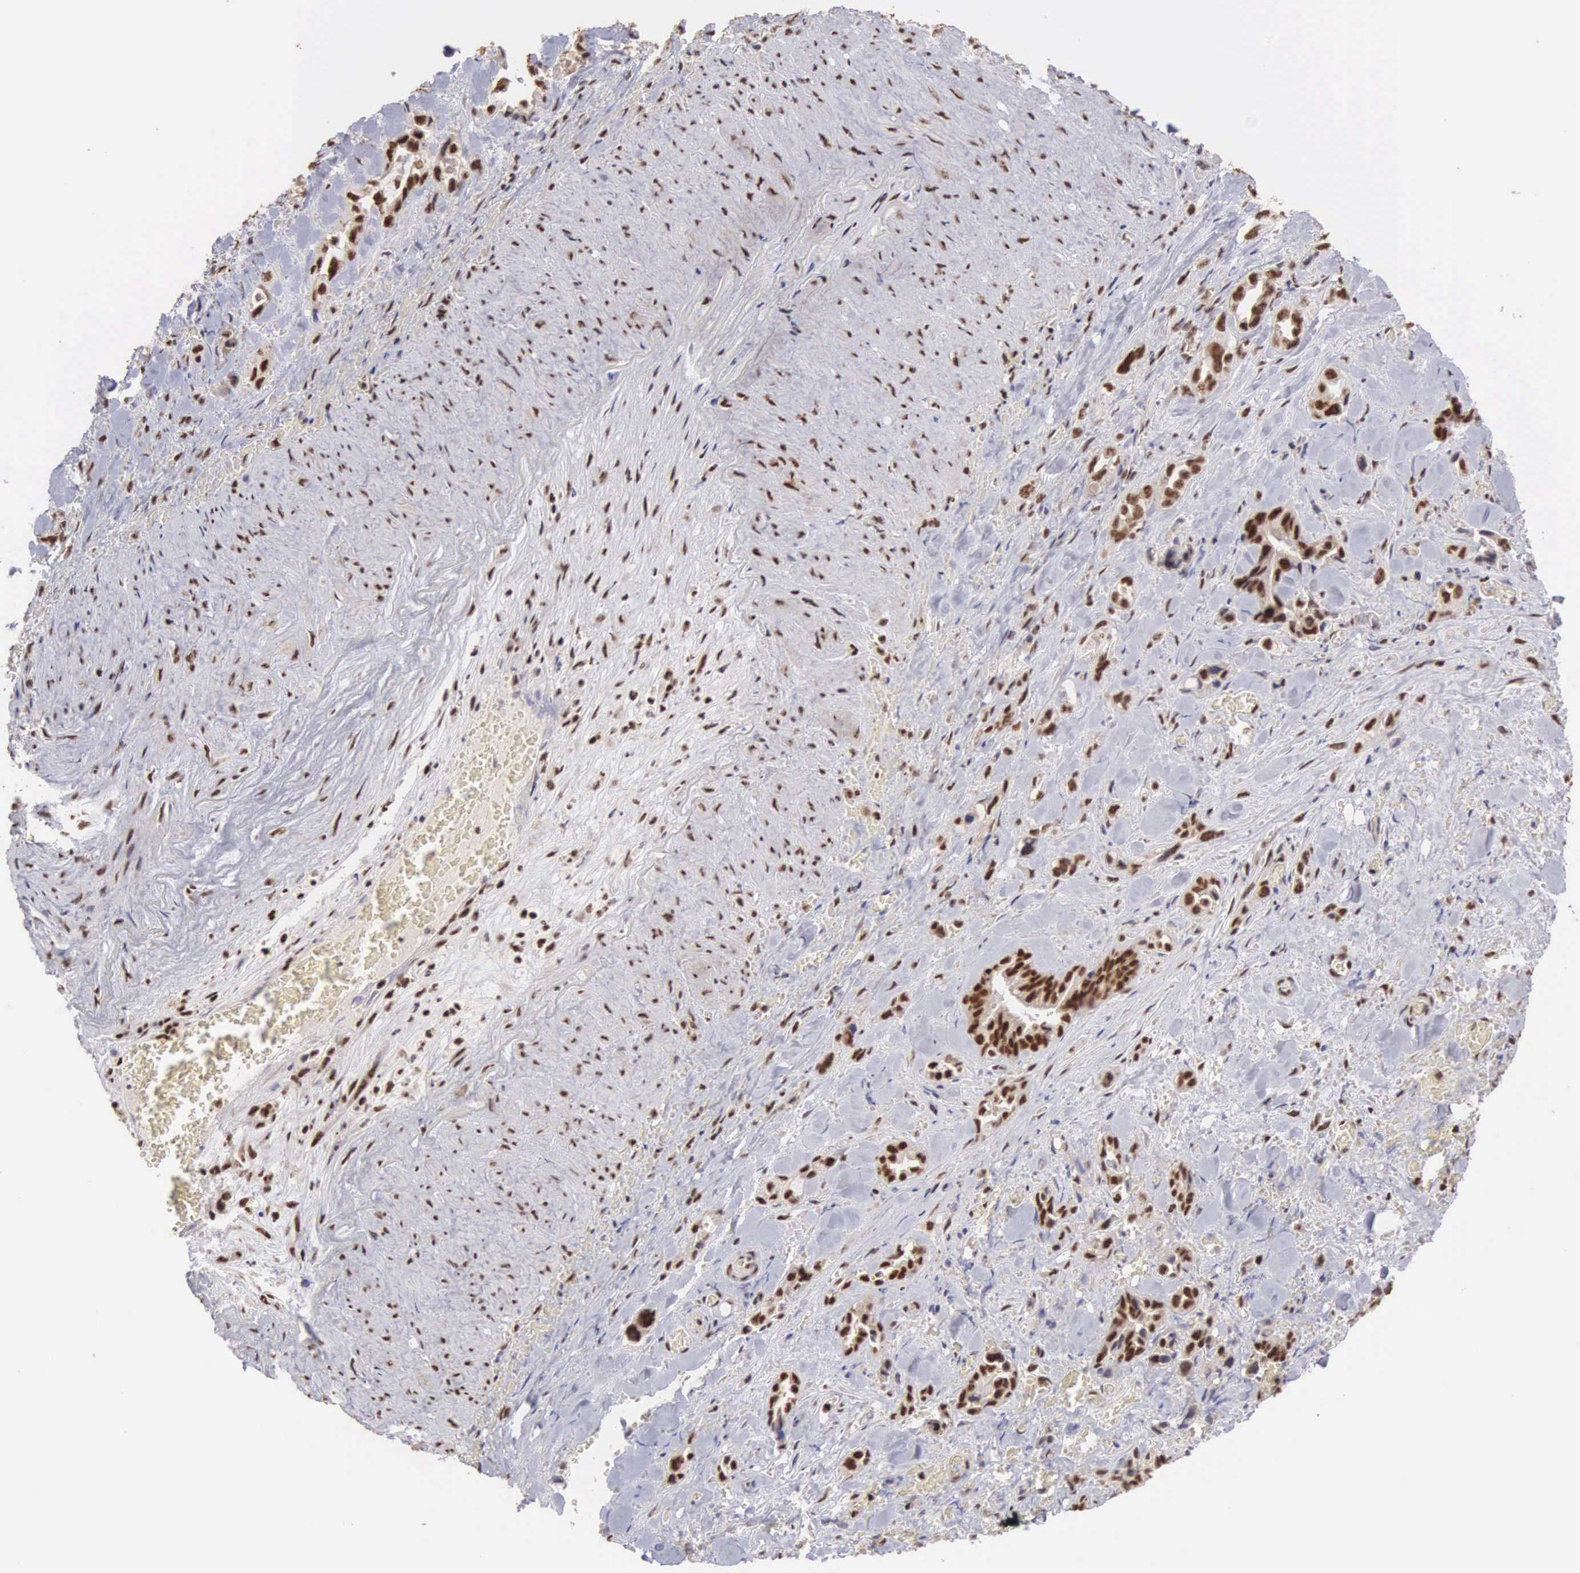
{"staining": {"intensity": "strong", "quantity": ">75%", "location": "nuclear"}, "tissue": "pancreatic cancer", "cell_type": "Tumor cells", "image_type": "cancer", "snomed": [{"axis": "morphology", "description": "Adenocarcinoma, NOS"}, {"axis": "topography", "description": "Pancreas"}], "caption": "Human pancreatic cancer stained for a protein (brown) reveals strong nuclear positive positivity in approximately >75% of tumor cells.", "gene": "HTATSF1", "patient": {"sex": "male", "age": 69}}